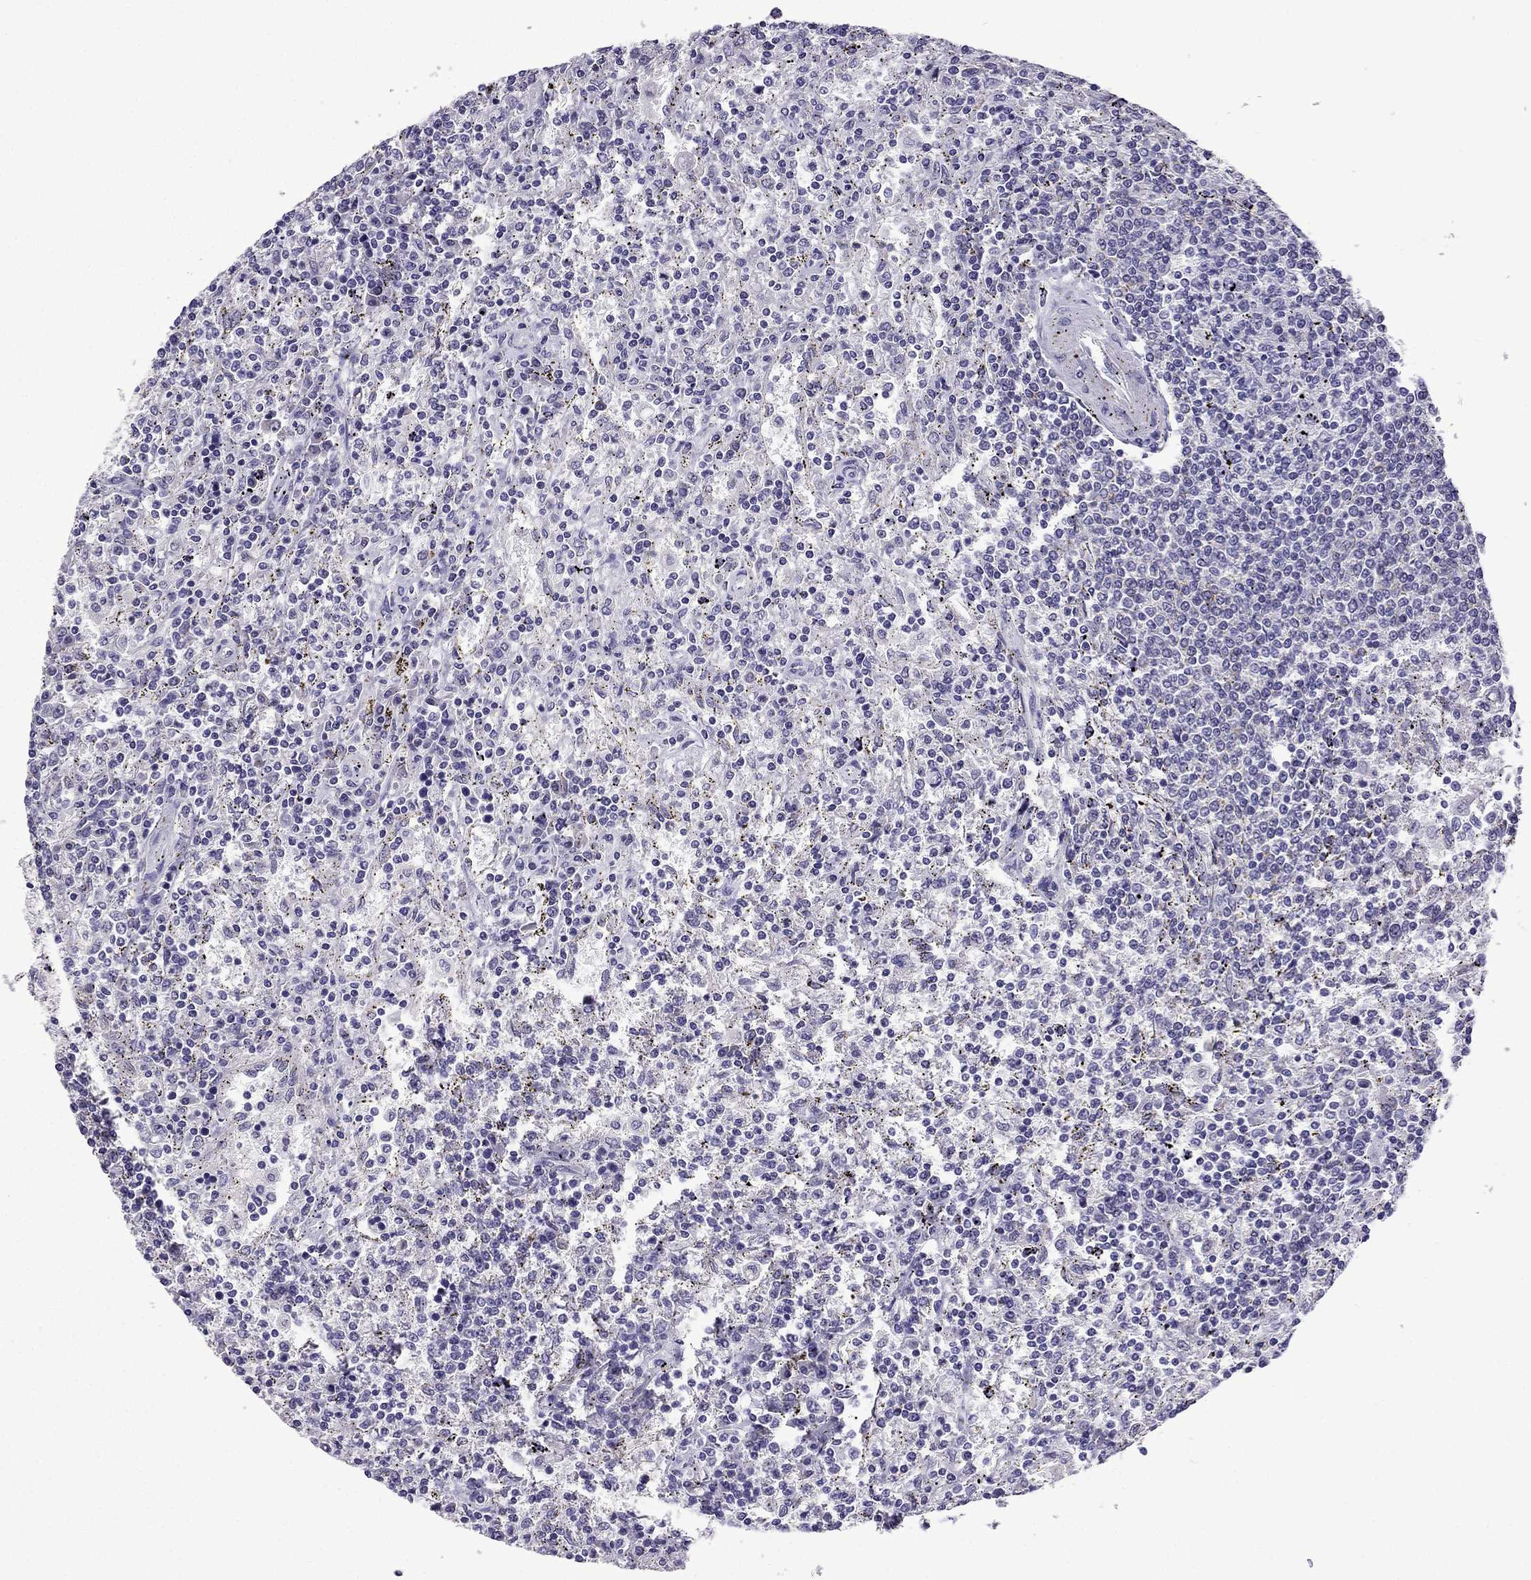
{"staining": {"intensity": "negative", "quantity": "none", "location": "none"}, "tissue": "lymphoma", "cell_type": "Tumor cells", "image_type": "cancer", "snomed": [{"axis": "morphology", "description": "Malignant lymphoma, non-Hodgkin's type, Low grade"}, {"axis": "topography", "description": "Spleen"}], "caption": "This is an IHC micrograph of human lymphoma. There is no positivity in tumor cells.", "gene": "TTN", "patient": {"sex": "male", "age": 62}}